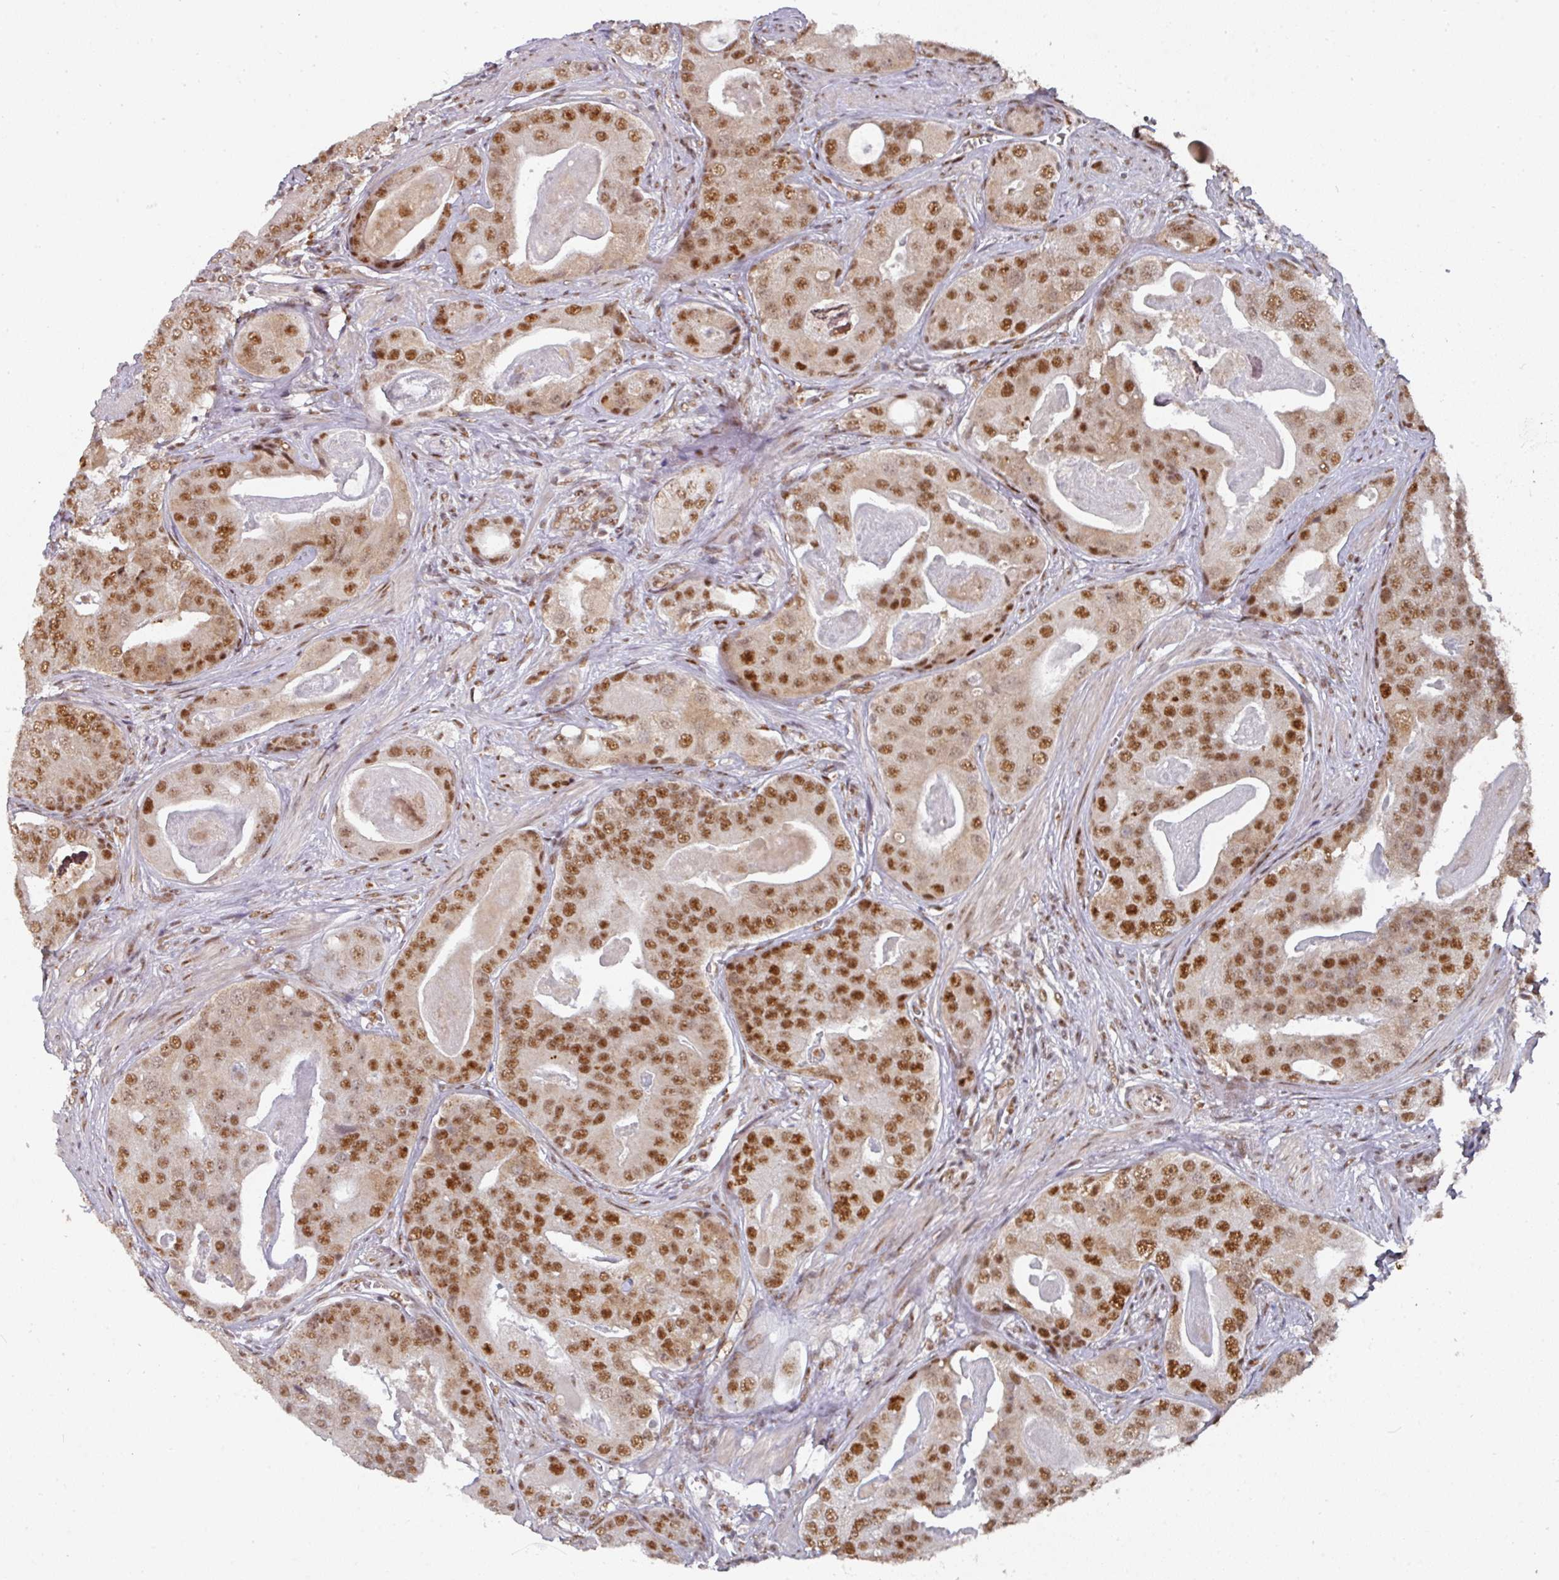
{"staining": {"intensity": "moderate", "quantity": ">75%", "location": "nuclear"}, "tissue": "prostate cancer", "cell_type": "Tumor cells", "image_type": "cancer", "snomed": [{"axis": "morphology", "description": "Adenocarcinoma, High grade"}, {"axis": "topography", "description": "Prostate"}], "caption": "Prostate high-grade adenocarcinoma stained with DAB immunohistochemistry (IHC) reveals medium levels of moderate nuclear positivity in about >75% of tumor cells.", "gene": "MEPCE", "patient": {"sex": "male", "age": 71}}